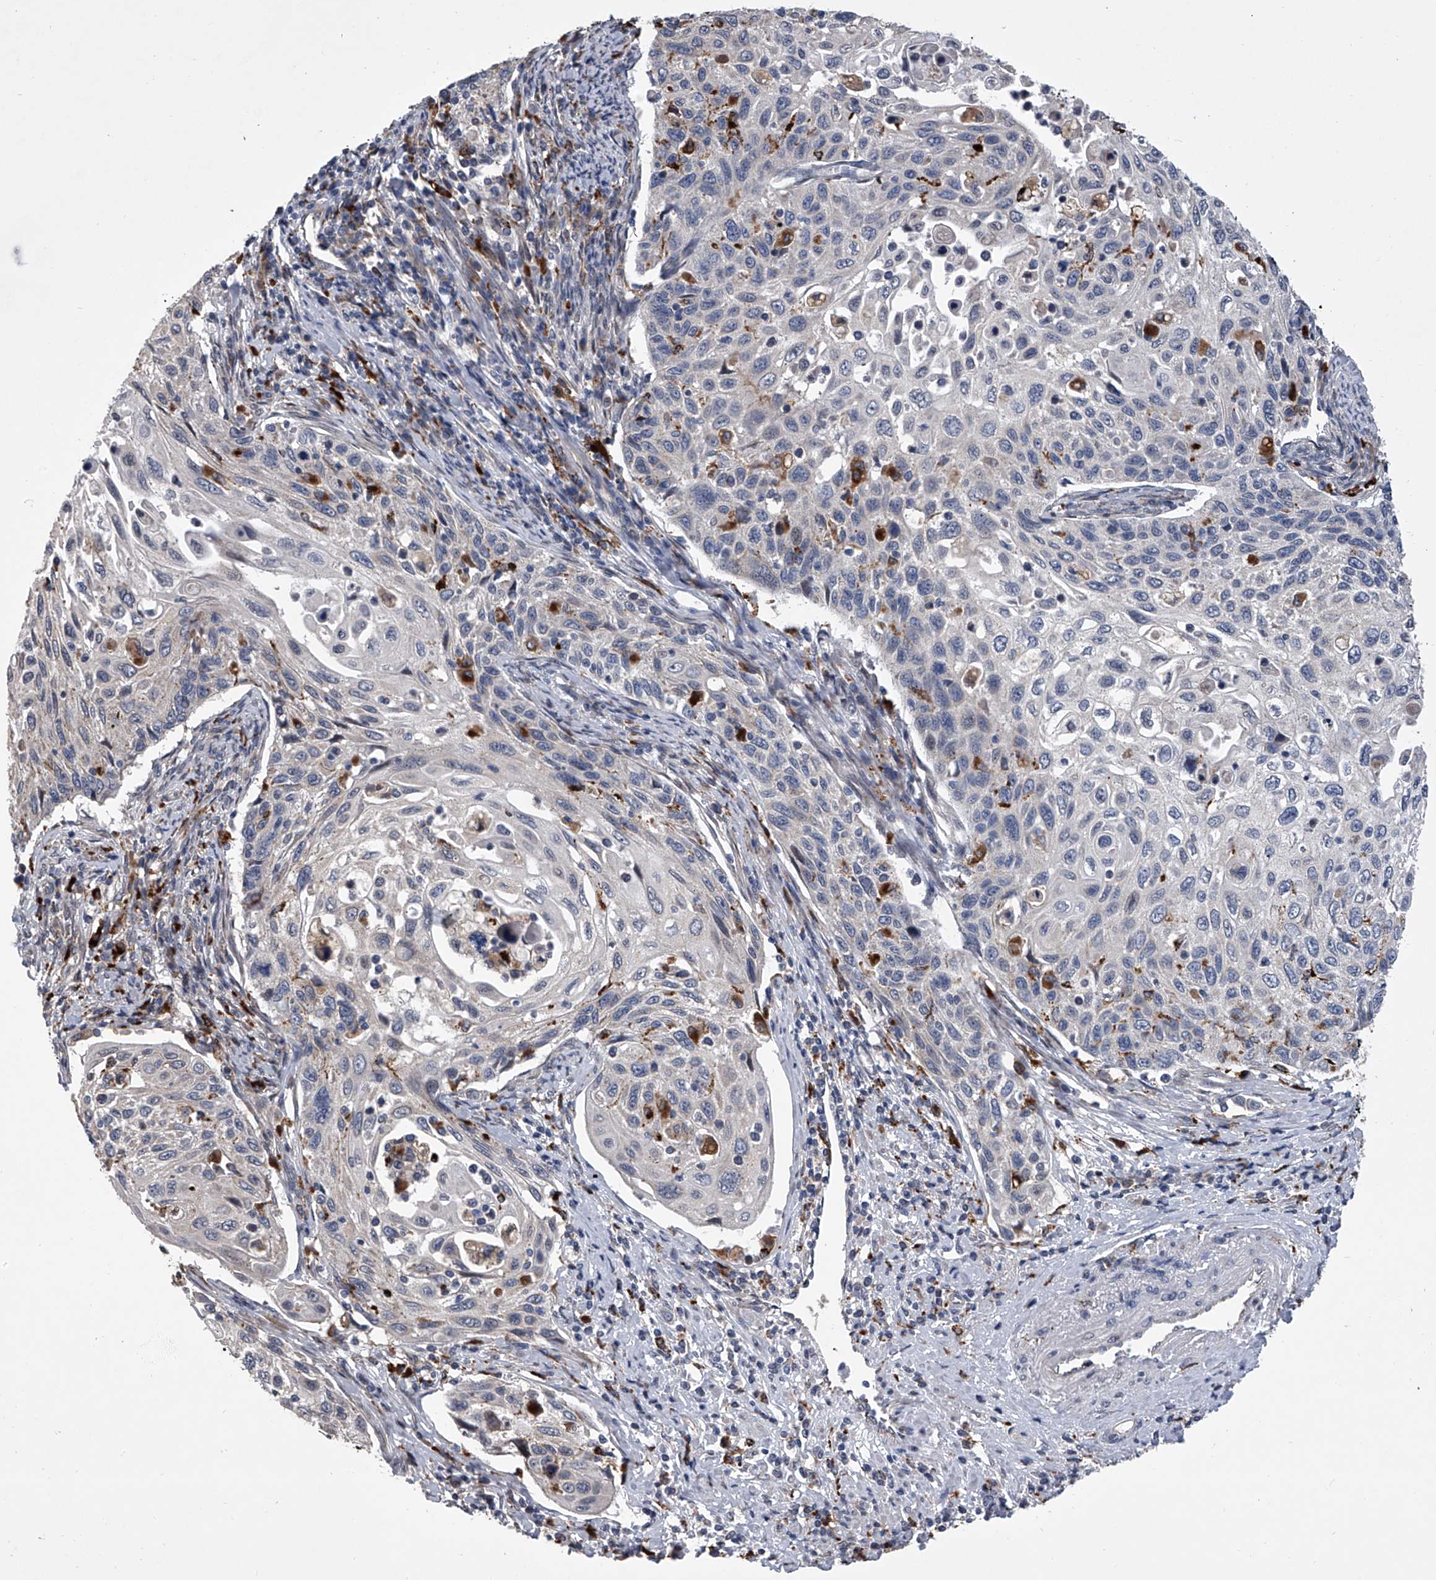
{"staining": {"intensity": "negative", "quantity": "none", "location": "none"}, "tissue": "cervical cancer", "cell_type": "Tumor cells", "image_type": "cancer", "snomed": [{"axis": "morphology", "description": "Squamous cell carcinoma, NOS"}, {"axis": "topography", "description": "Cervix"}], "caption": "Immunohistochemistry photomicrograph of neoplastic tissue: squamous cell carcinoma (cervical) stained with DAB (3,3'-diaminobenzidine) exhibits no significant protein staining in tumor cells. (Stains: DAB (3,3'-diaminobenzidine) immunohistochemistry (IHC) with hematoxylin counter stain, Microscopy: brightfield microscopy at high magnification).", "gene": "TRIM8", "patient": {"sex": "female", "age": 70}}